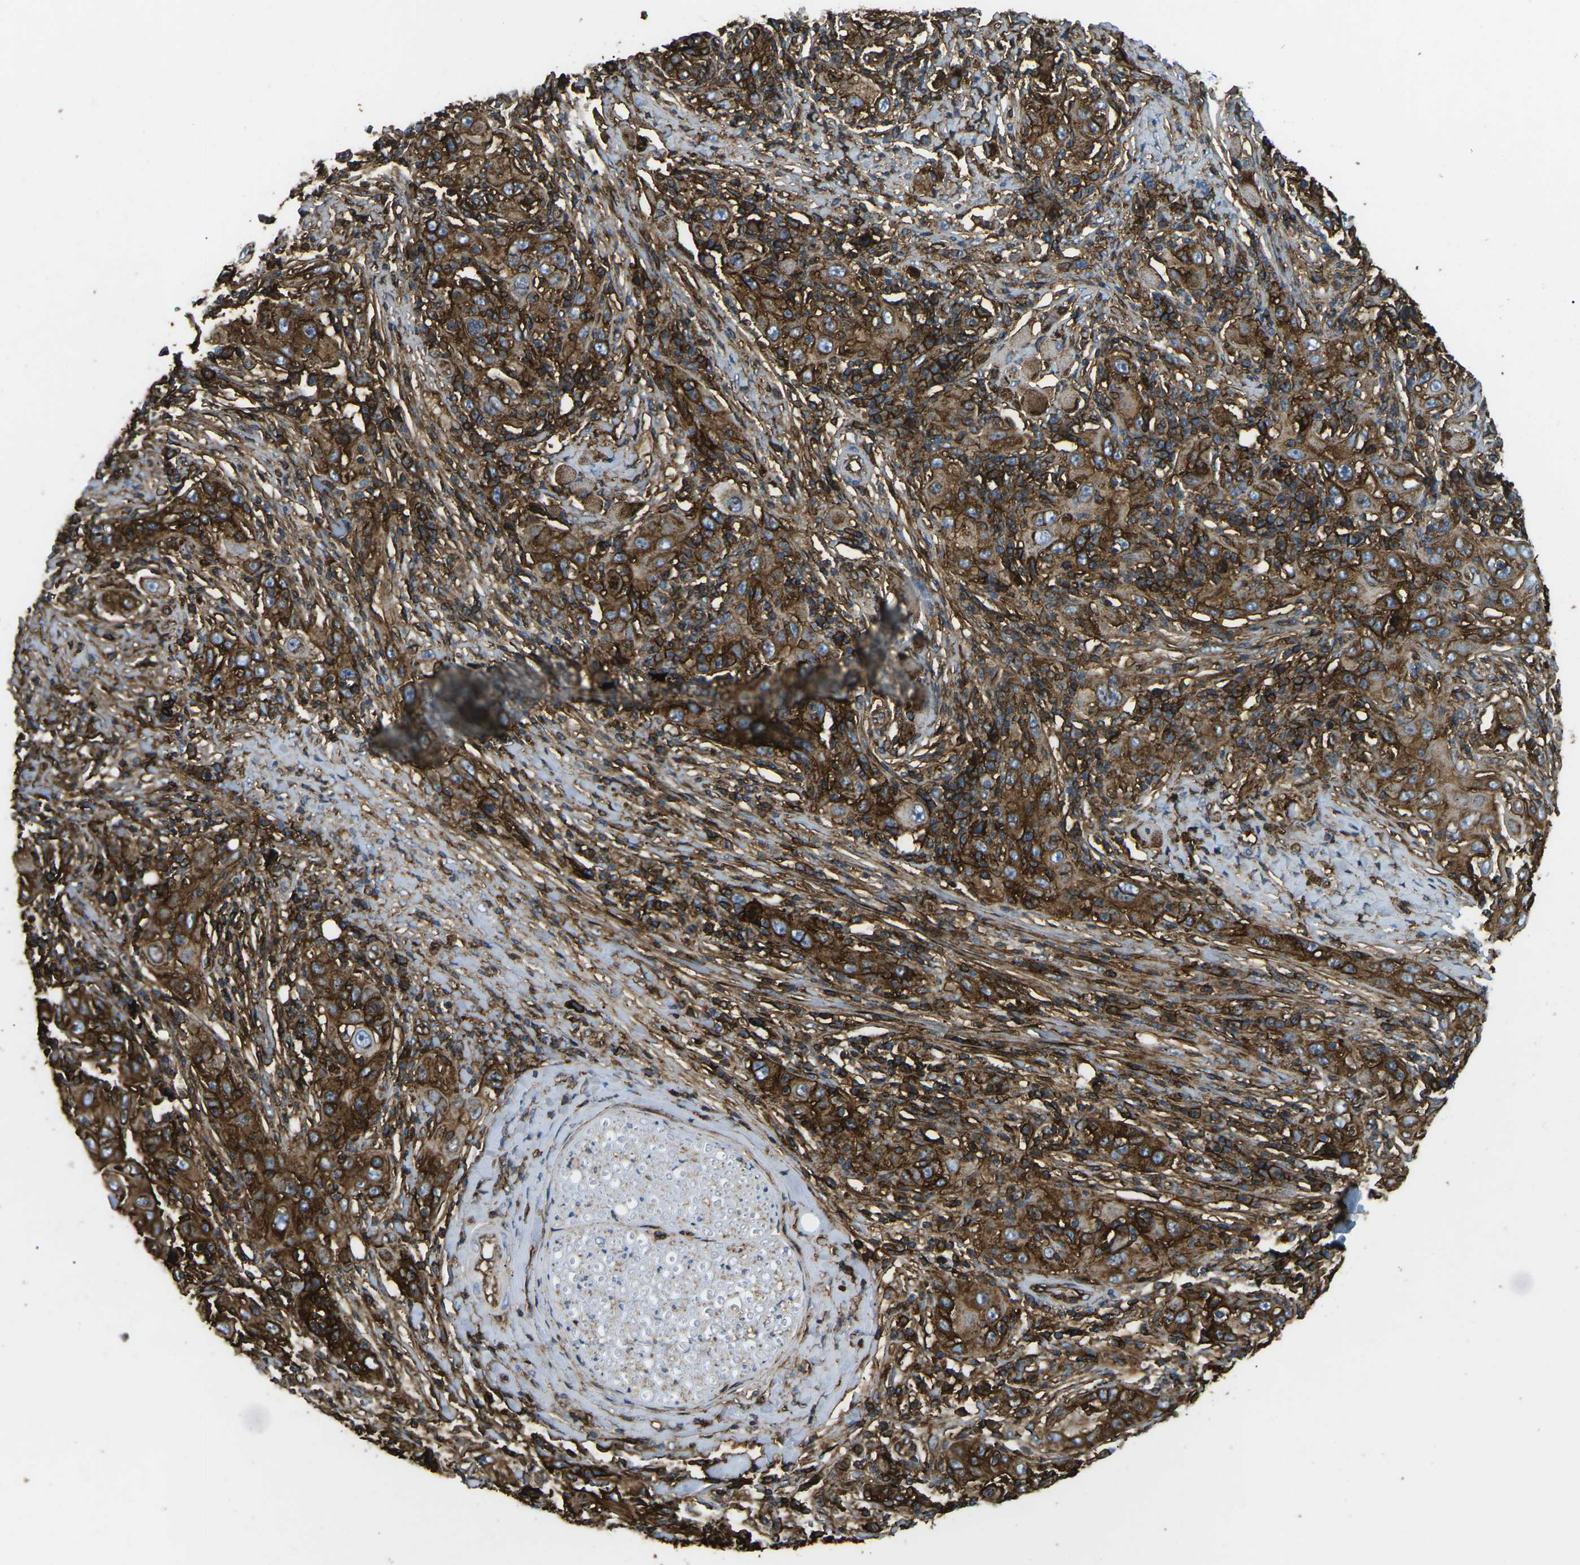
{"staining": {"intensity": "strong", "quantity": ">75%", "location": "cytoplasmic/membranous"}, "tissue": "skin cancer", "cell_type": "Tumor cells", "image_type": "cancer", "snomed": [{"axis": "morphology", "description": "Squamous cell carcinoma, NOS"}, {"axis": "topography", "description": "Skin"}], "caption": "Skin cancer stained with IHC reveals strong cytoplasmic/membranous staining in about >75% of tumor cells. (IHC, brightfield microscopy, high magnification).", "gene": "HLA-B", "patient": {"sex": "female", "age": 88}}